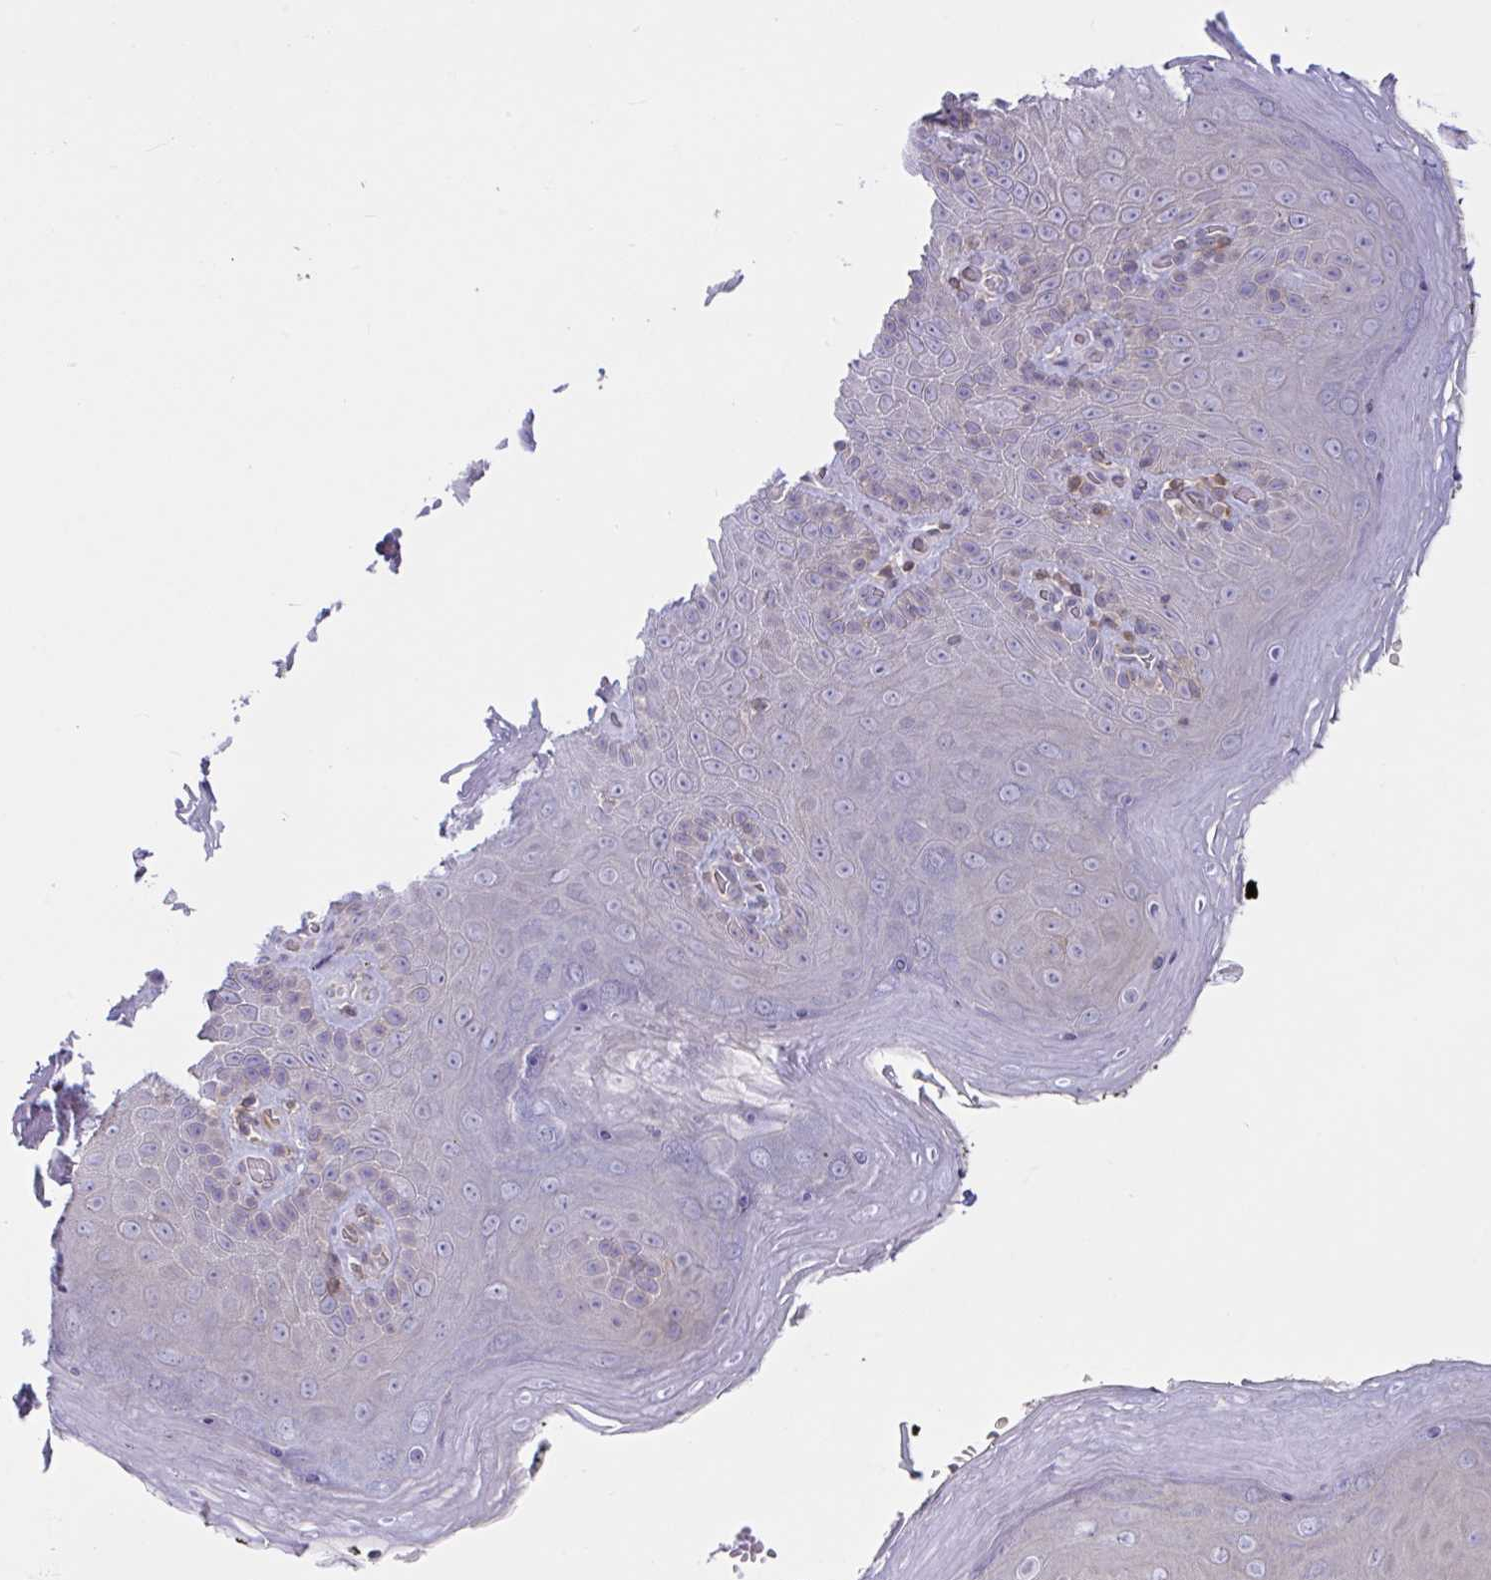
{"staining": {"intensity": "negative", "quantity": "none", "location": "none"}, "tissue": "skin", "cell_type": "Epidermal cells", "image_type": "normal", "snomed": [{"axis": "morphology", "description": "Normal tissue, NOS"}, {"axis": "topography", "description": "Anal"}, {"axis": "topography", "description": "Peripheral nerve tissue"}], "caption": "The immunohistochemistry image has no significant positivity in epidermal cells of skin.", "gene": "TANK", "patient": {"sex": "male", "age": 53}}